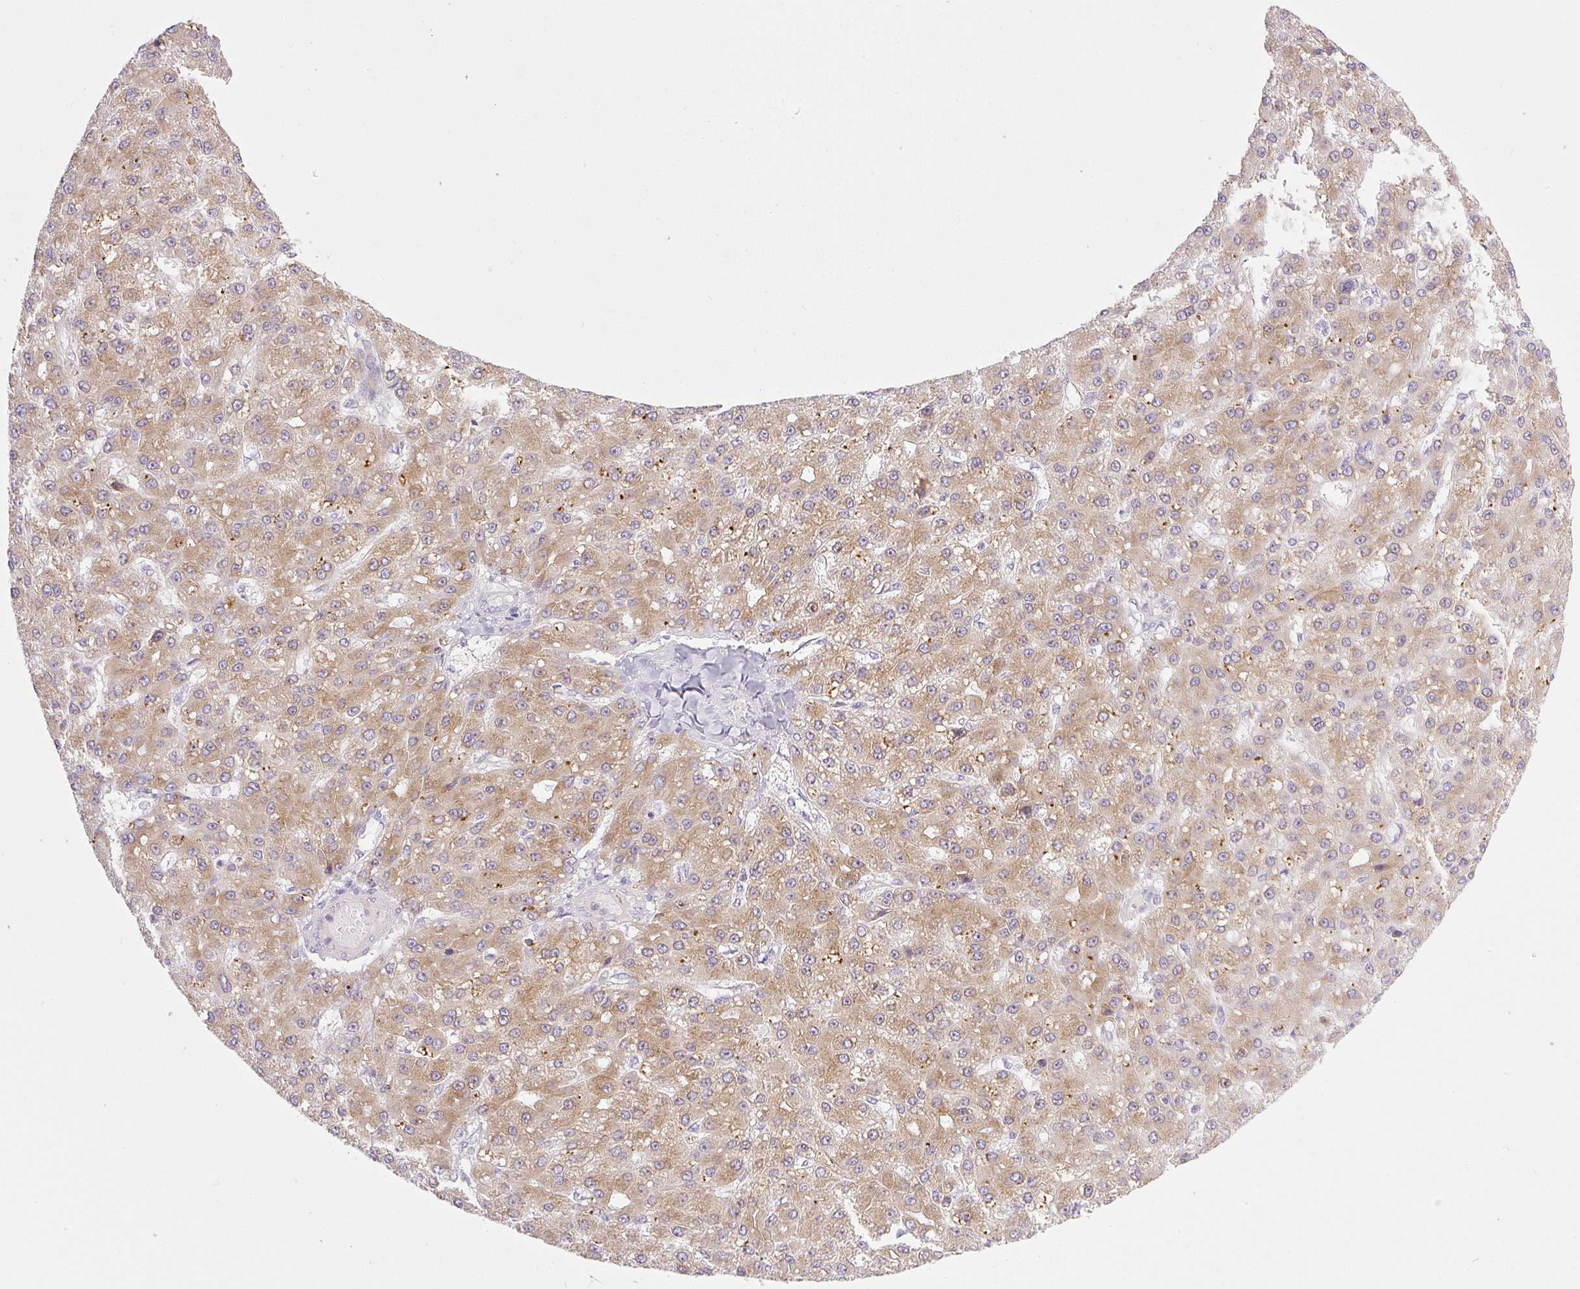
{"staining": {"intensity": "moderate", "quantity": ">75%", "location": "cytoplasmic/membranous"}, "tissue": "liver cancer", "cell_type": "Tumor cells", "image_type": "cancer", "snomed": [{"axis": "morphology", "description": "Carcinoma, Hepatocellular, NOS"}, {"axis": "topography", "description": "Liver"}], "caption": "The immunohistochemical stain shows moderate cytoplasmic/membranous expression in tumor cells of liver hepatocellular carcinoma tissue.", "gene": "MIA2", "patient": {"sex": "male", "age": 67}}